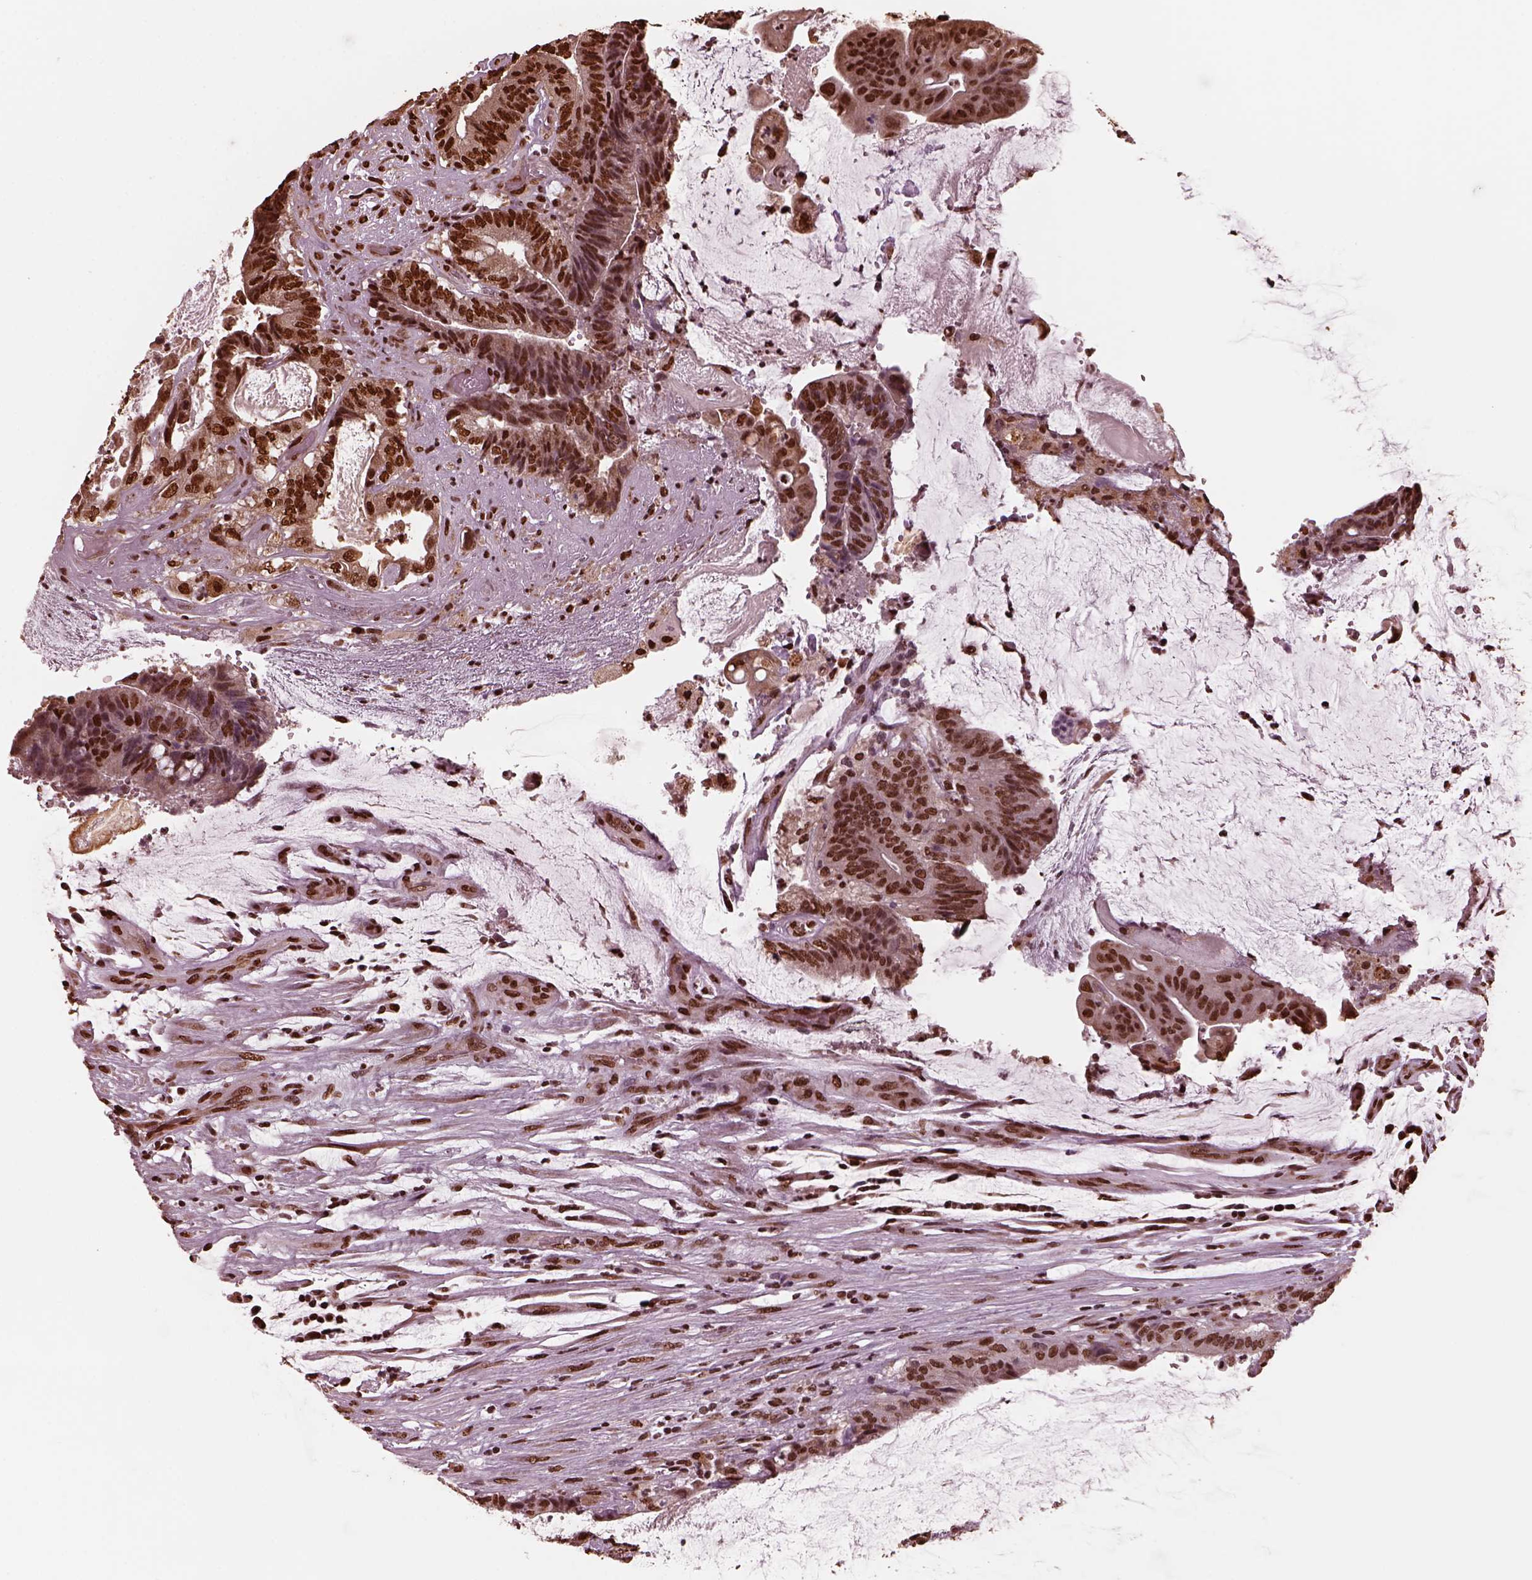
{"staining": {"intensity": "strong", "quantity": ">75%", "location": "nuclear"}, "tissue": "colorectal cancer", "cell_type": "Tumor cells", "image_type": "cancer", "snomed": [{"axis": "morphology", "description": "Adenocarcinoma, NOS"}, {"axis": "topography", "description": "Colon"}], "caption": "Colorectal cancer (adenocarcinoma) was stained to show a protein in brown. There is high levels of strong nuclear positivity in approximately >75% of tumor cells.", "gene": "NSD1", "patient": {"sex": "female", "age": 43}}